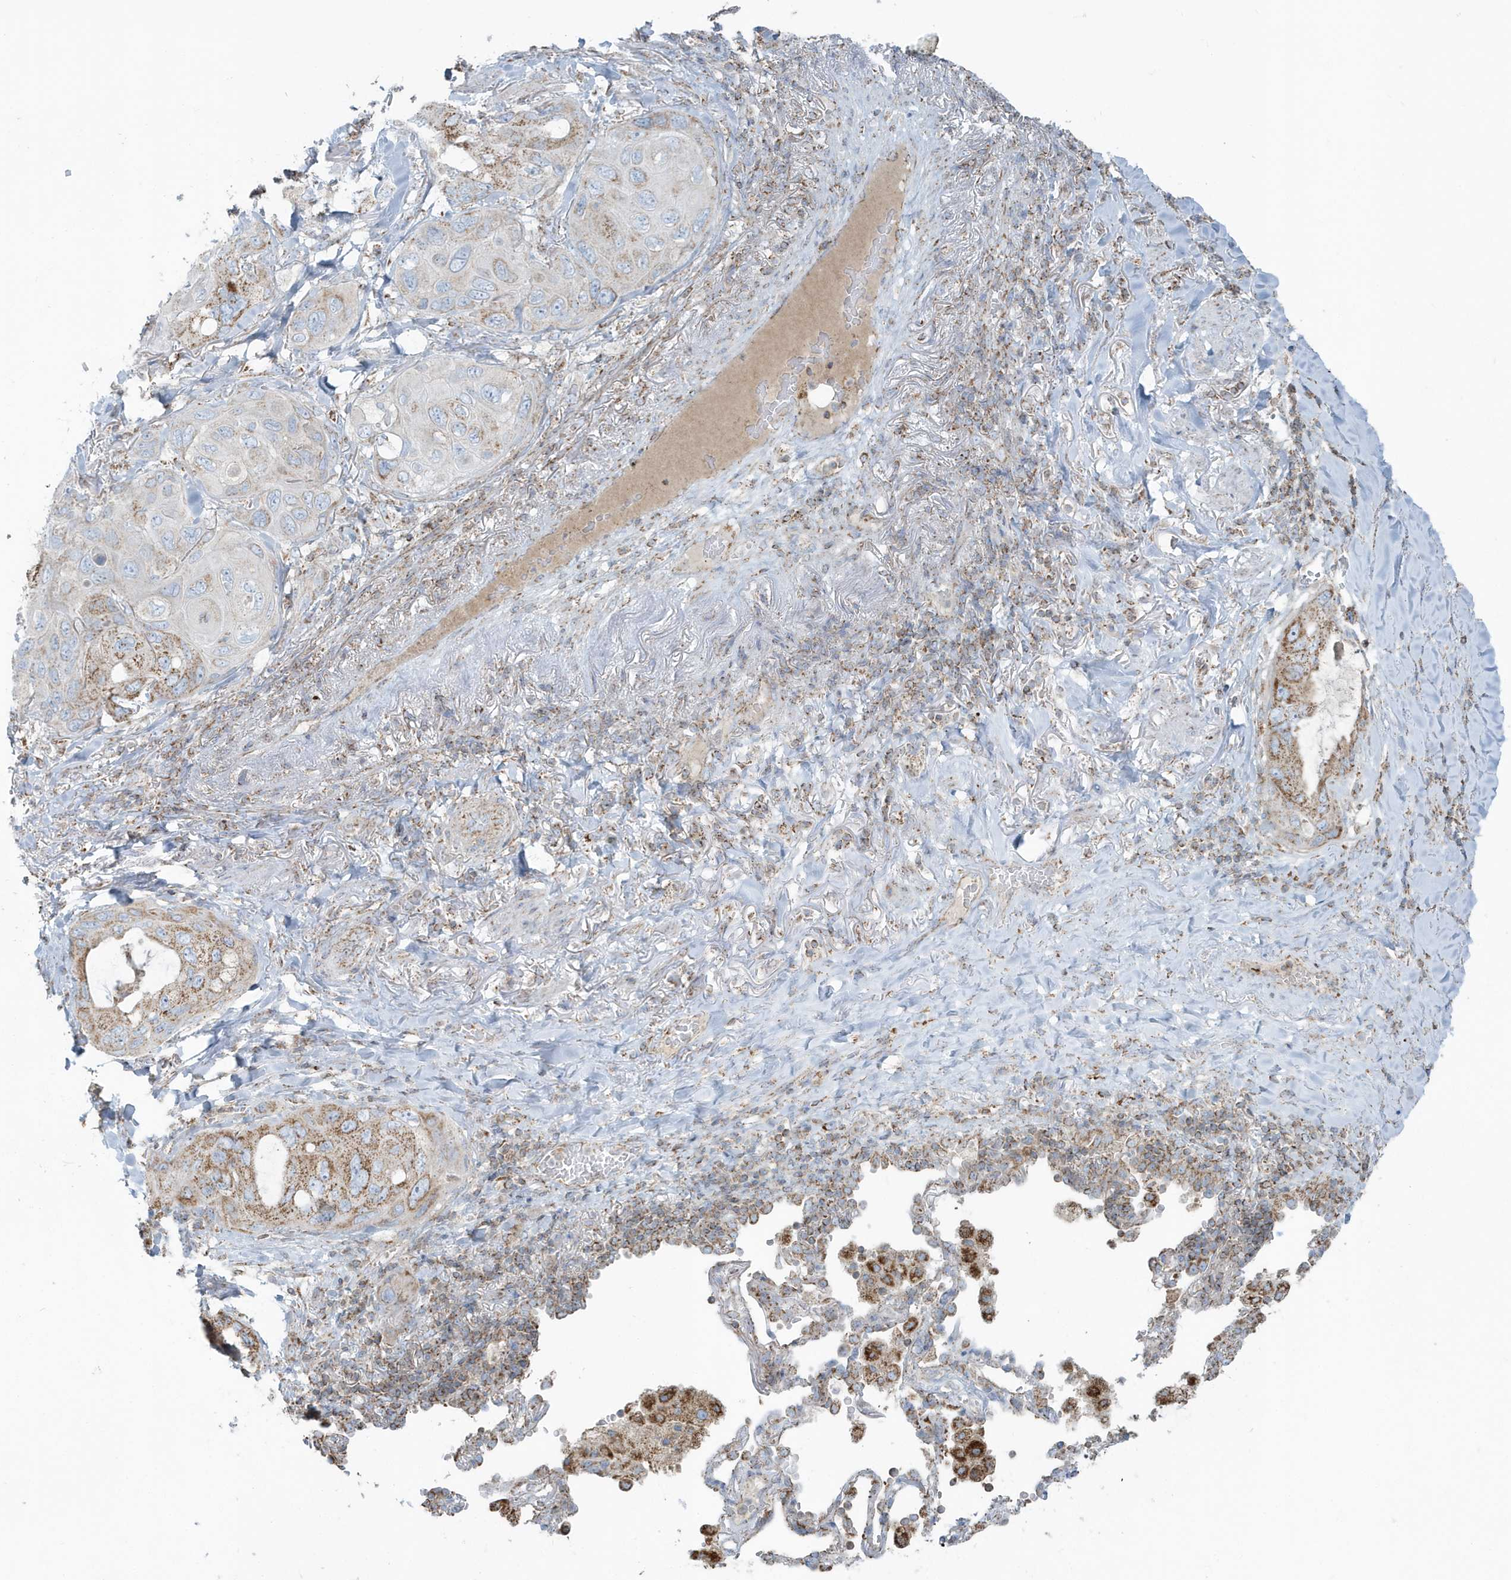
{"staining": {"intensity": "moderate", "quantity": "25%-75%", "location": "cytoplasmic/membranous"}, "tissue": "lung cancer", "cell_type": "Tumor cells", "image_type": "cancer", "snomed": [{"axis": "morphology", "description": "Squamous cell carcinoma, NOS"}, {"axis": "topography", "description": "Lung"}], "caption": "Moderate cytoplasmic/membranous positivity for a protein is appreciated in about 25%-75% of tumor cells of lung cancer using IHC.", "gene": "RAB11FIP3", "patient": {"sex": "female", "age": 73}}